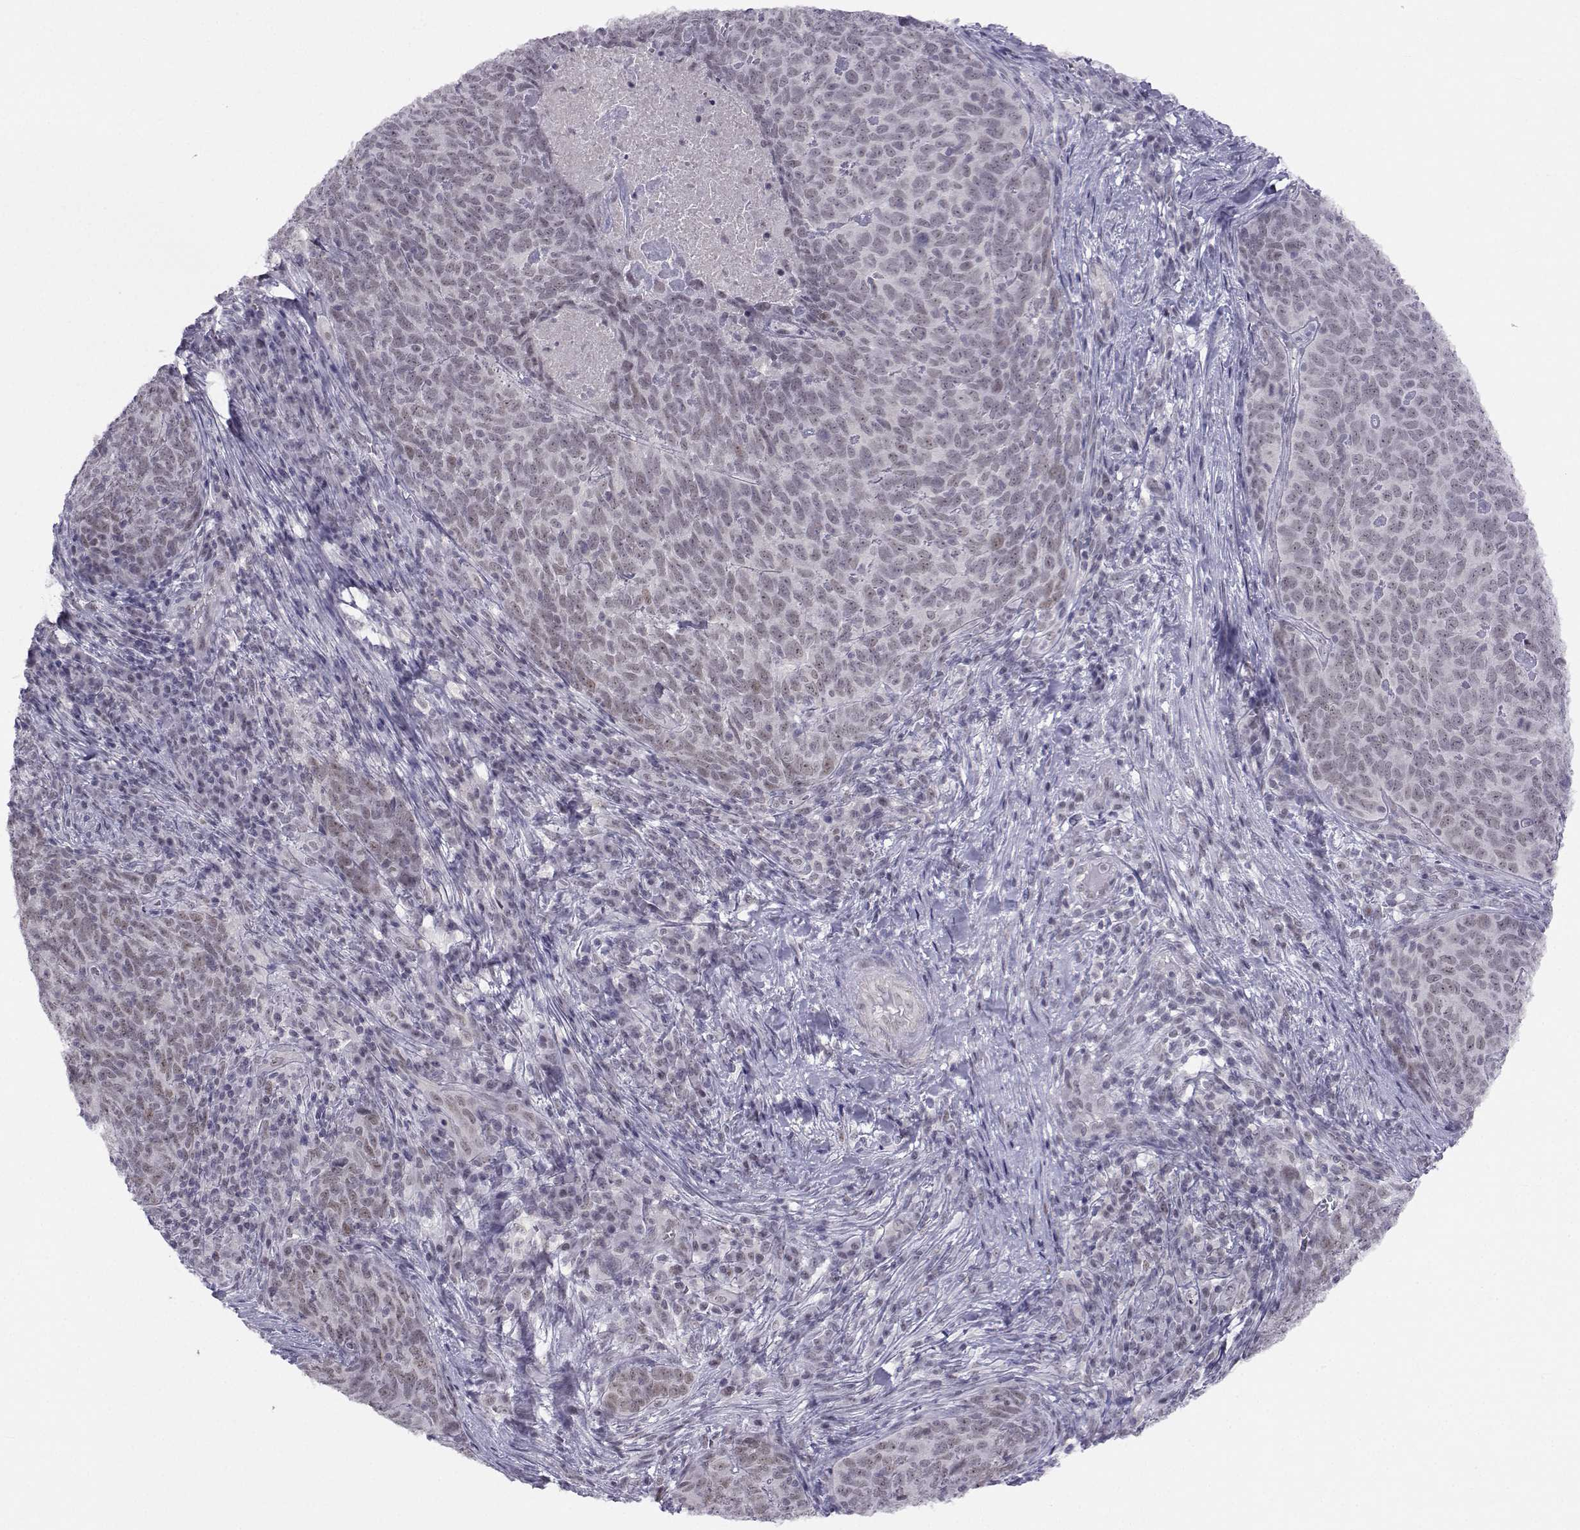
{"staining": {"intensity": "negative", "quantity": "none", "location": "none"}, "tissue": "skin cancer", "cell_type": "Tumor cells", "image_type": "cancer", "snomed": [{"axis": "morphology", "description": "Squamous cell carcinoma, NOS"}, {"axis": "topography", "description": "Skin"}, {"axis": "topography", "description": "Anal"}], "caption": "A photomicrograph of skin squamous cell carcinoma stained for a protein shows no brown staining in tumor cells.", "gene": "MED26", "patient": {"sex": "female", "age": 51}}